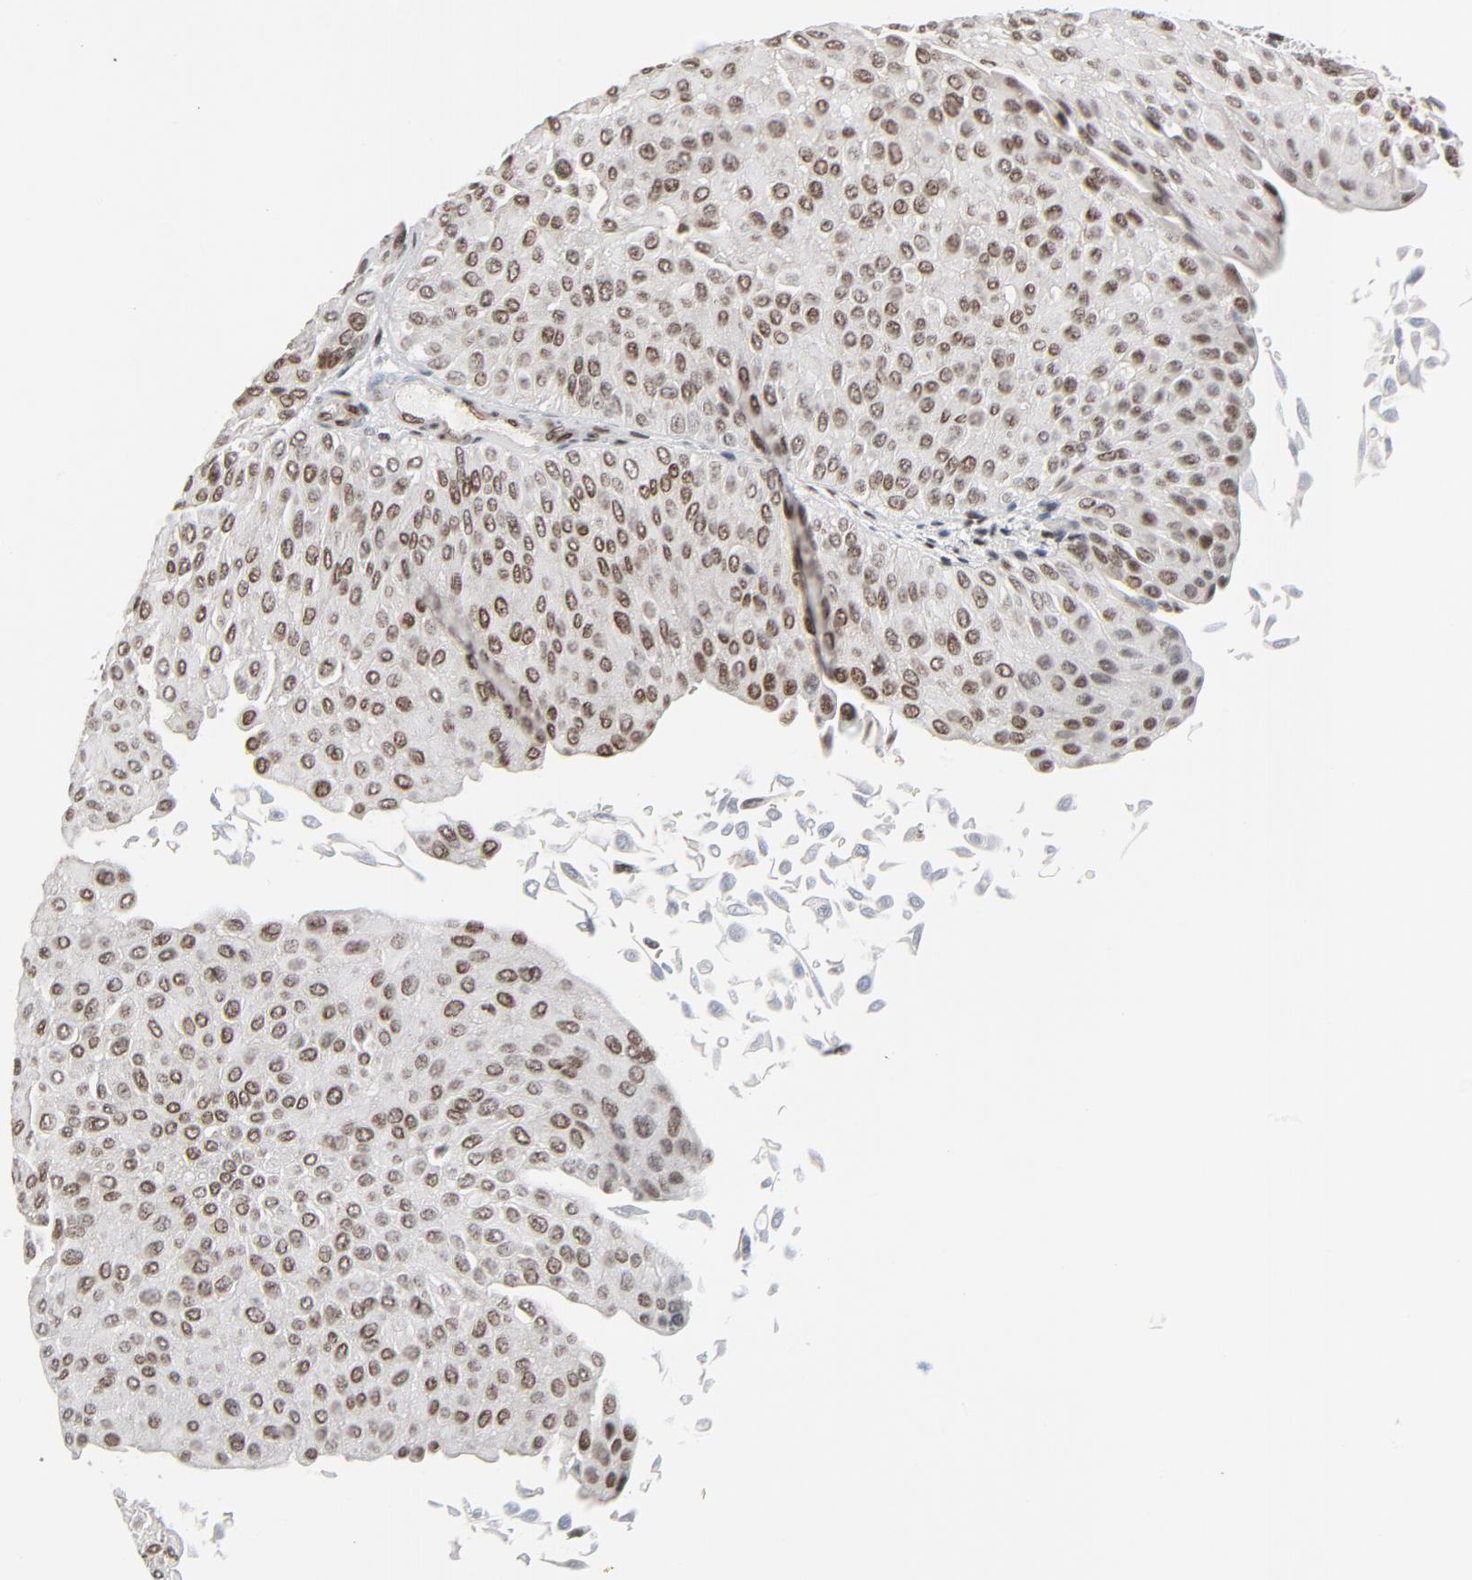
{"staining": {"intensity": "moderate", "quantity": ">75%", "location": "nuclear"}, "tissue": "urothelial cancer", "cell_type": "Tumor cells", "image_type": "cancer", "snomed": [{"axis": "morphology", "description": "Urothelial carcinoma, Low grade"}, {"axis": "topography", "description": "Urinary bladder"}], "caption": "Urothelial cancer stained with a brown dye exhibits moderate nuclear positive staining in about >75% of tumor cells.", "gene": "CUX1", "patient": {"sex": "male", "age": 64}}